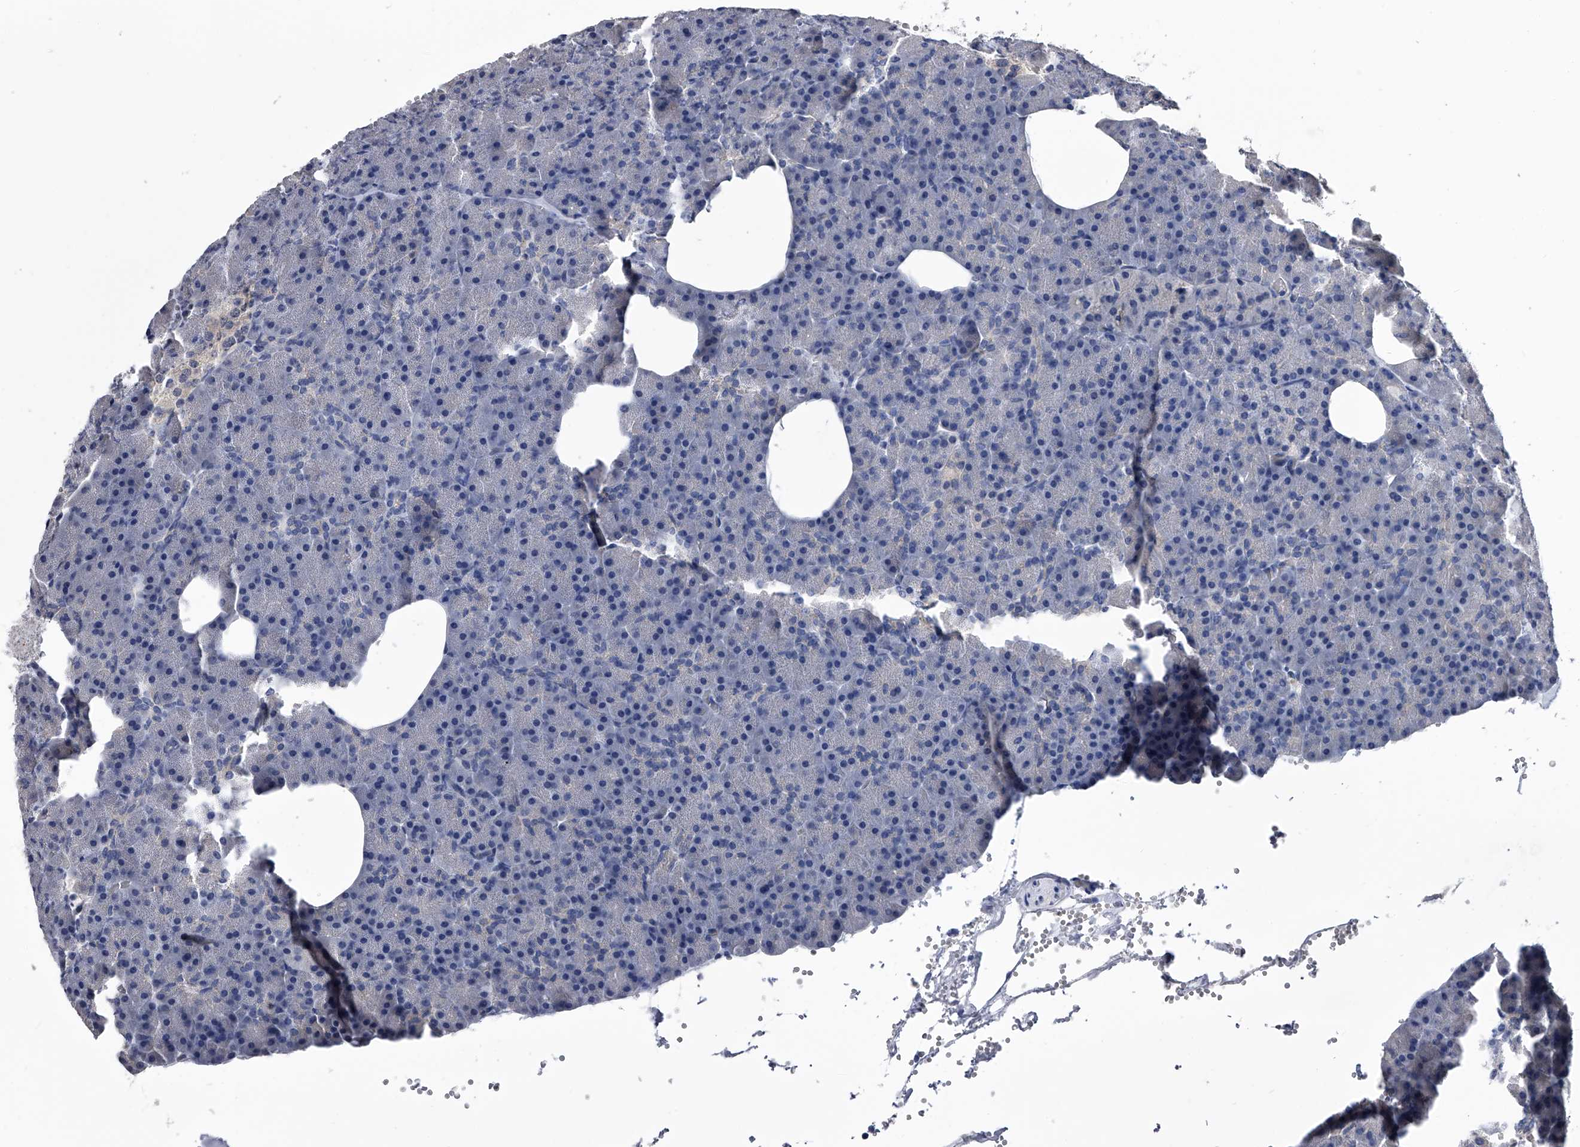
{"staining": {"intensity": "negative", "quantity": "none", "location": "none"}, "tissue": "pancreas", "cell_type": "Exocrine glandular cells", "image_type": "normal", "snomed": [{"axis": "morphology", "description": "Normal tissue, NOS"}, {"axis": "morphology", "description": "Carcinoid, malignant, NOS"}, {"axis": "topography", "description": "Pancreas"}], "caption": "Immunohistochemistry photomicrograph of benign human pancreas stained for a protein (brown), which reveals no positivity in exocrine glandular cells.", "gene": "EFCAB7", "patient": {"sex": "female", "age": 35}}